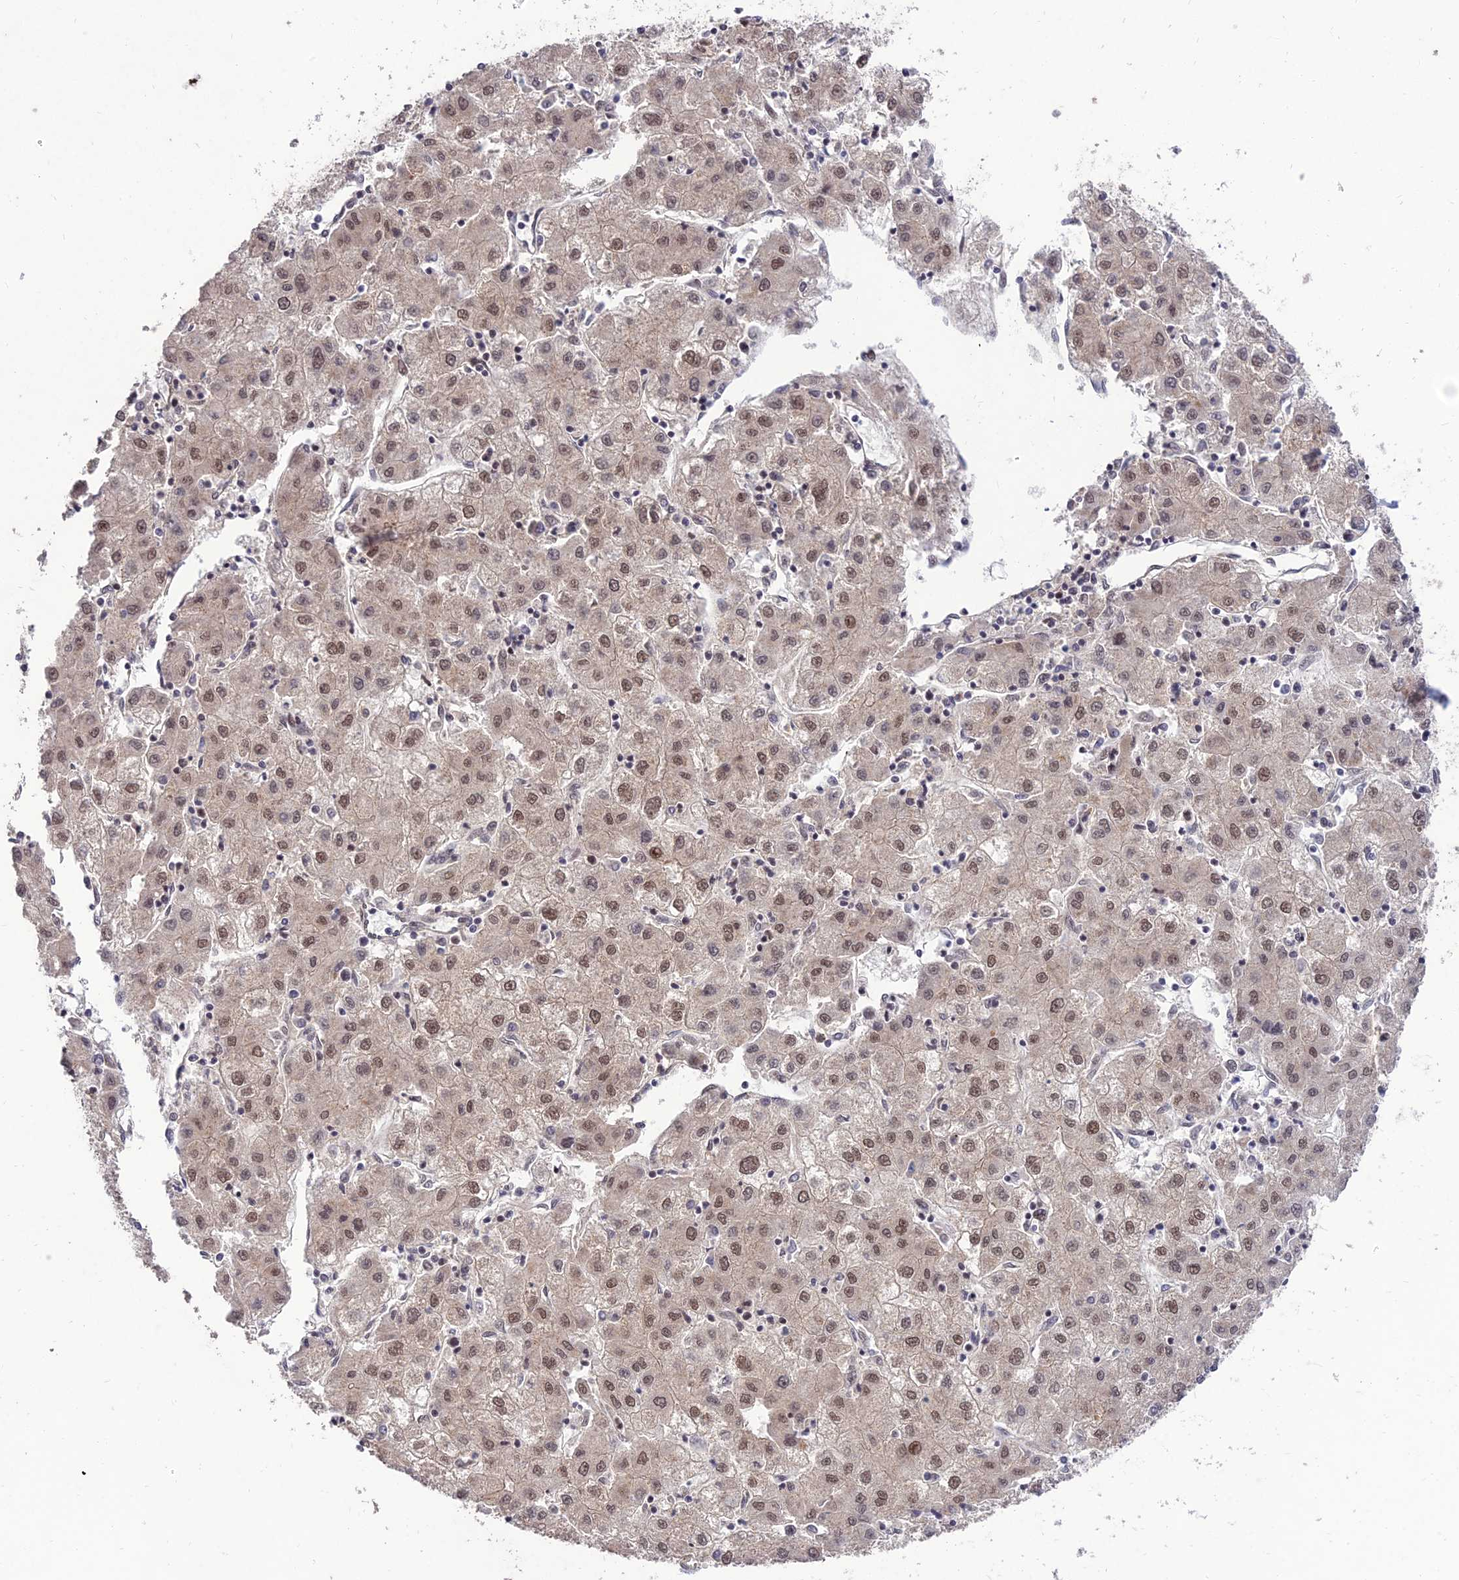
{"staining": {"intensity": "moderate", "quantity": ">75%", "location": "nuclear"}, "tissue": "liver cancer", "cell_type": "Tumor cells", "image_type": "cancer", "snomed": [{"axis": "morphology", "description": "Carcinoma, Hepatocellular, NOS"}, {"axis": "topography", "description": "Liver"}], "caption": "This photomicrograph exhibits liver cancer (hepatocellular carcinoma) stained with immunohistochemistry (IHC) to label a protein in brown. The nuclear of tumor cells show moderate positivity for the protein. Nuclei are counter-stained blue.", "gene": "ZNF85", "patient": {"sex": "male", "age": 72}}